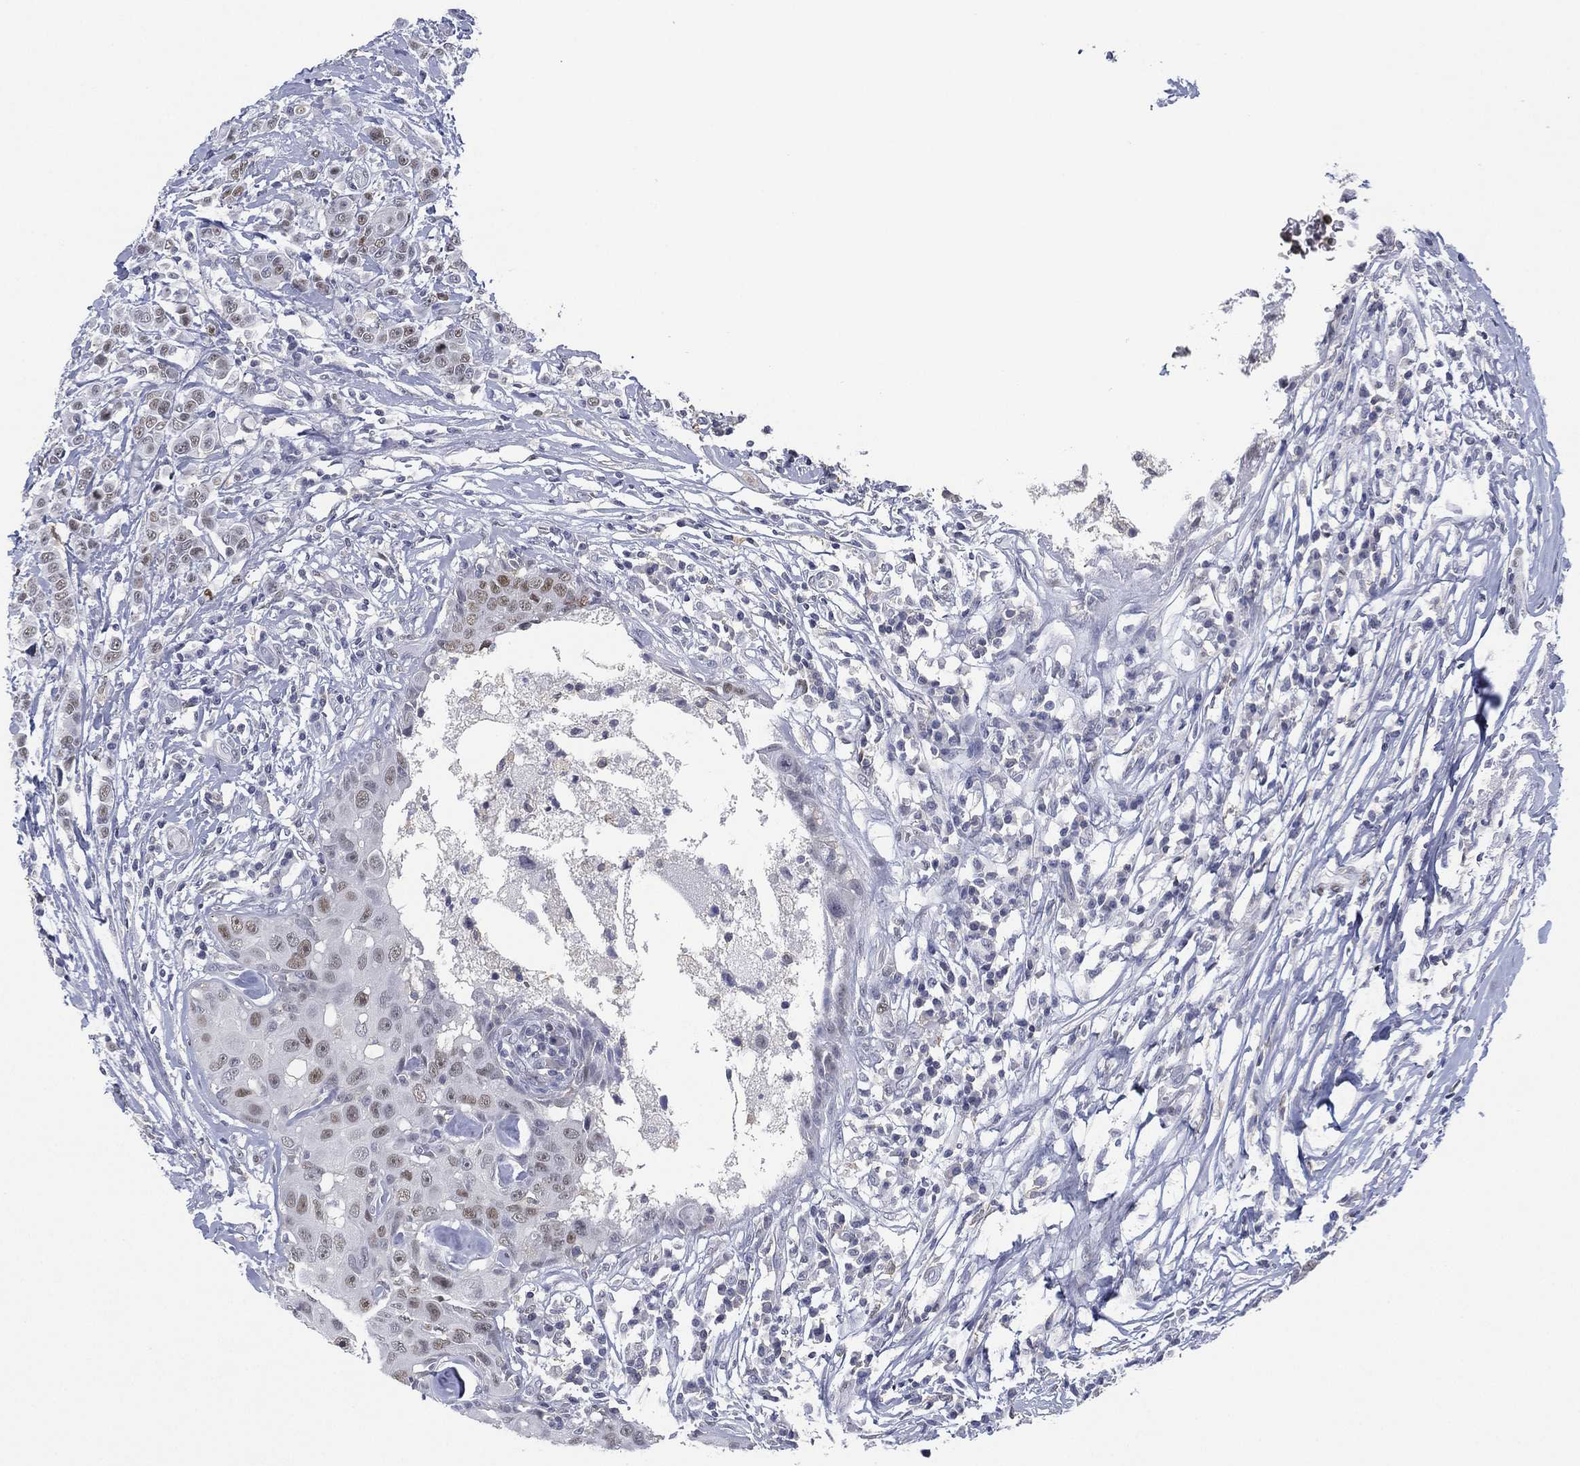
{"staining": {"intensity": "weak", "quantity": "<25%", "location": "nuclear"}, "tissue": "breast cancer", "cell_type": "Tumor cells", "image_type": "cancer", "snomed": [{"axis": "morphology", "description": "Duct carcinoma"}, {"axis": "topography", "description": "Breast"}], "caption": "High magnification brightfield microscopy of breast cancer (invasive ductal carcinoma) stained with DAB (brown) and counterstained with hematoxylin (blue): tumor cells show no significant staining.", "gene": "ZNF711", "patient": {"sex": "female", "age": 27}}